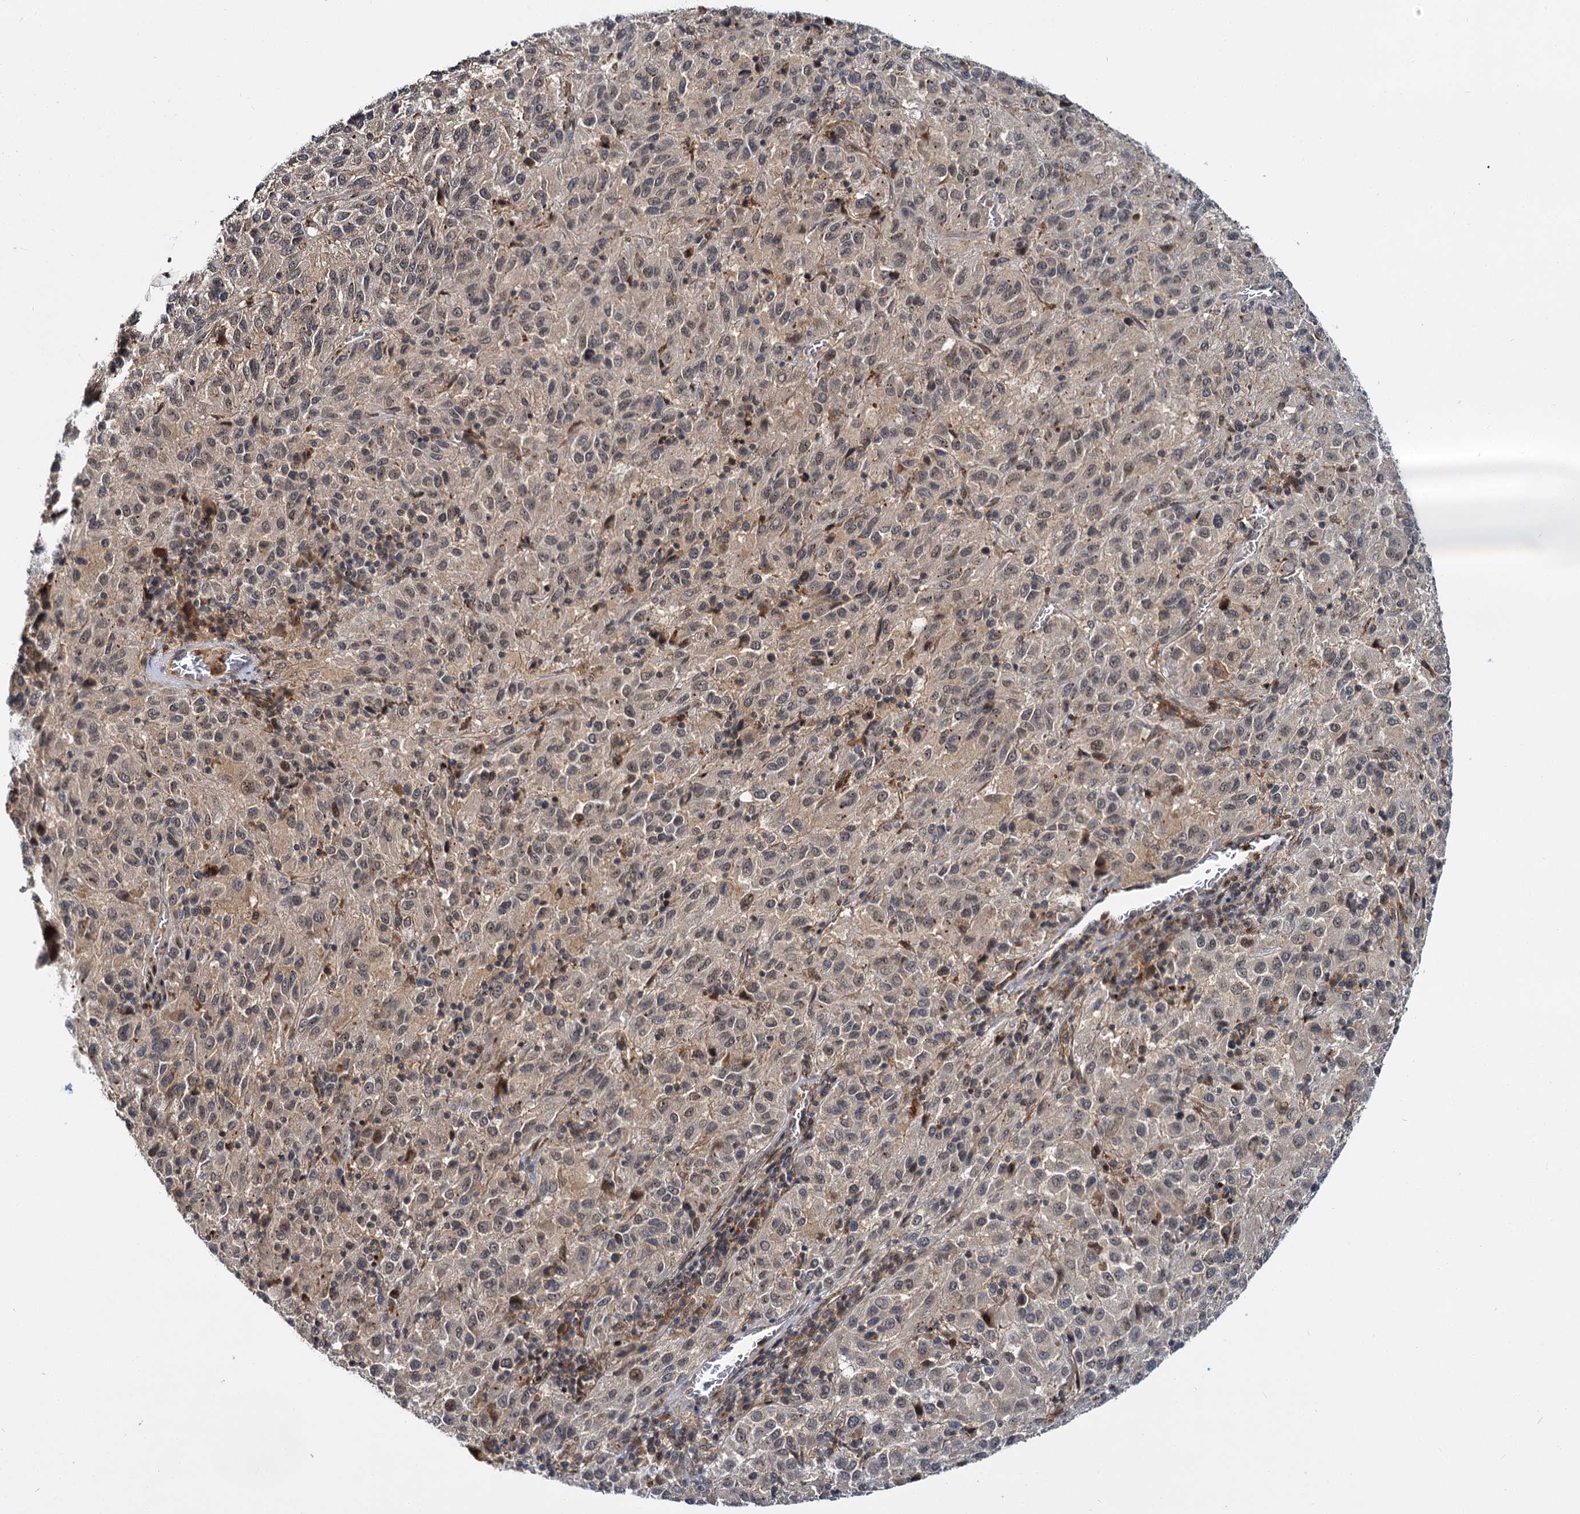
{"staining": {"intensity": "negative", "quantity": "none", "location": "none"}, "tissue": "melanoma", "cell_type": "Tumor cells", "image_type": "cancer", "snomed": [{"axis": "morphology", "description": "Malignant melanoma, Metastatic site"}, {"axis": "topography", "description": "Lung"}], "caption": "Human melanoma stained for a protein using IHC demonstrates no staining in tumor cells.", "gene": "MBD6", "patient": {"sex": "male", "age": 64}}